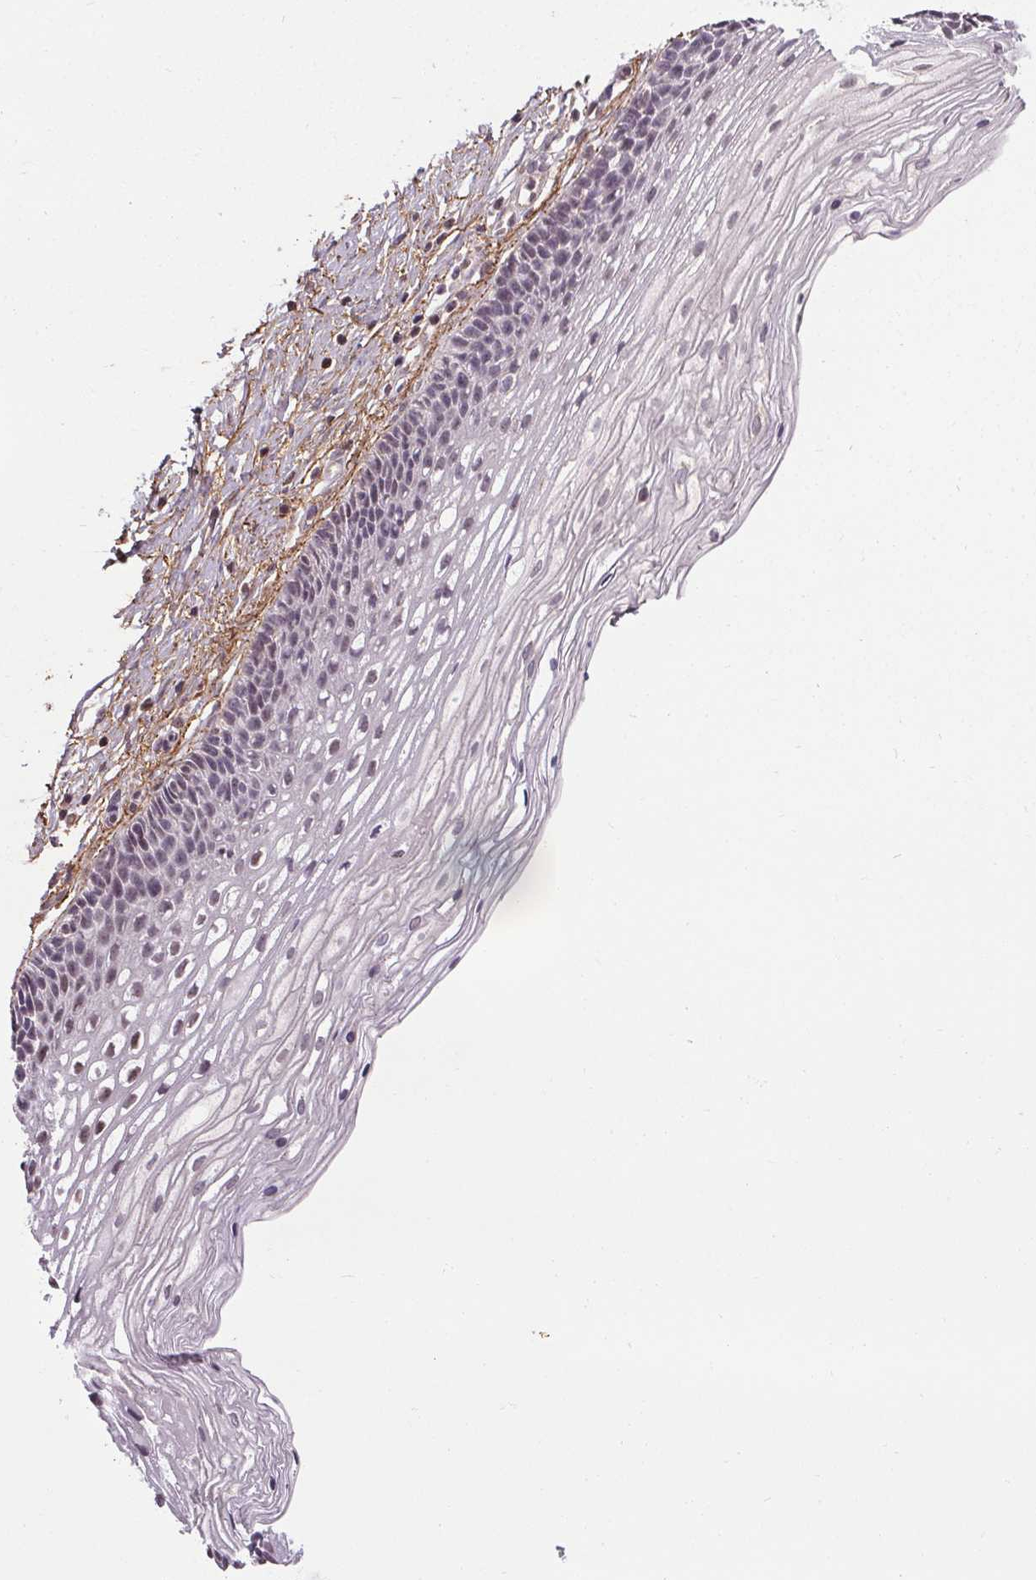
{"staining": {"intensity": "negative", "quantity": "none", "location": "none"}, "tissue": "cervix", "cell_type": "Glandular cells", "image_type": "normal", "snomed": [{"axis": "morphology", "description": "Normal tissue, NOS"}, {"axis": "topography", "description": "Cervix"}], "caption": "The micrograph demonstrates no significant expression in glandular cells of cervix. (DAB IHC visualized using brightfield microscopy, high magnification).", "gene": "KIAA0232", "patient": {"sex": "female", "age": 34}}